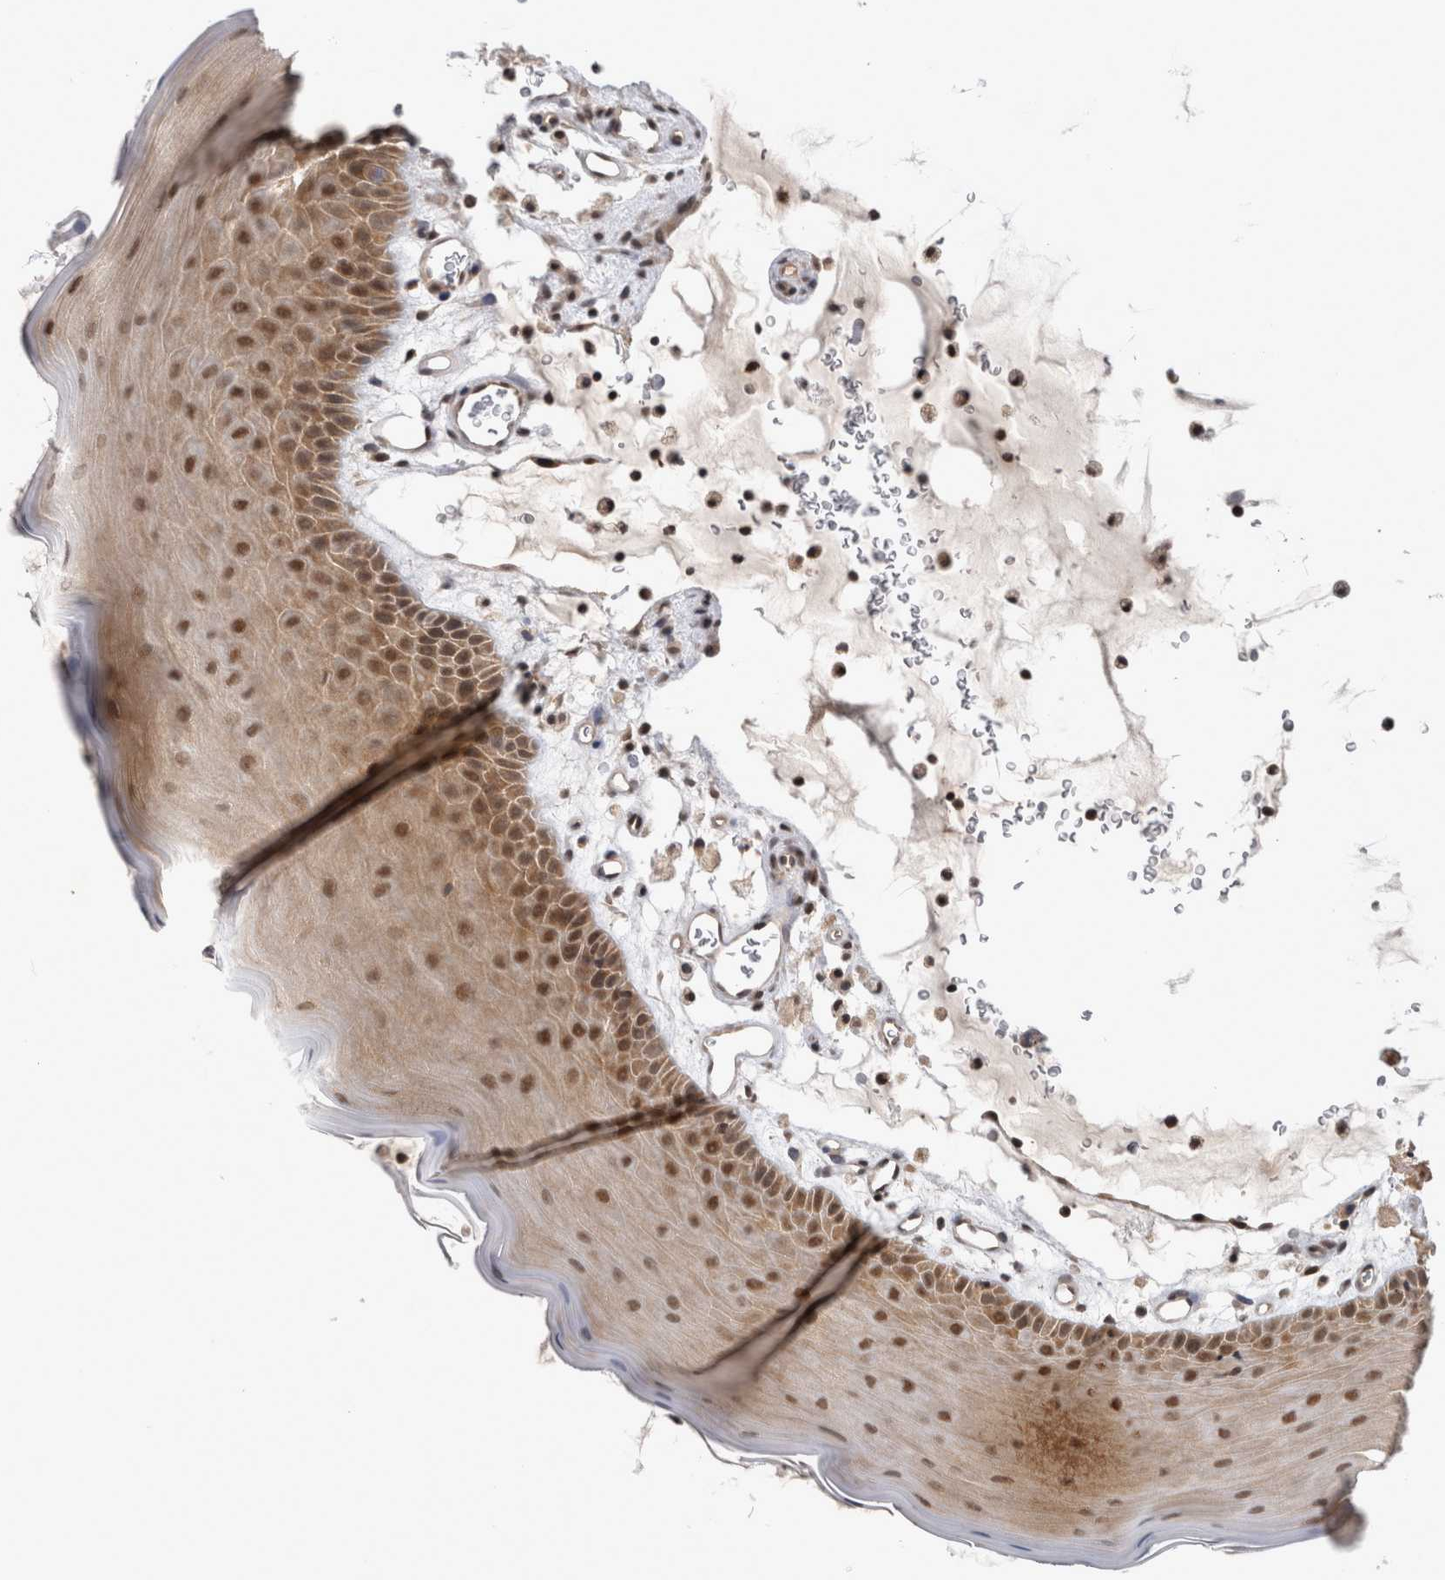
{"staining": {"intensity": "moderate", "quantity": ">75%", "location": "cytoplasmic/membranous,nuclear"}, "tissue": "oral mucosa", "cell_type": "Squamous epithelial cells", "image_type": "normal", "snomed": [{"axis": "morphology", "description": "Normal tissue, NOS"}, {"axis": "topography", "description": "Oral tissue"}], "caption": "Protein expression analysis of normal oral mucosa demonstrates moderate cytoplasmic/membranous,nuclear staining in approximately >75% of squamous epithelial cells.", "gene": "PSMB2", "patient": {"sex": "male", "age": 13}}